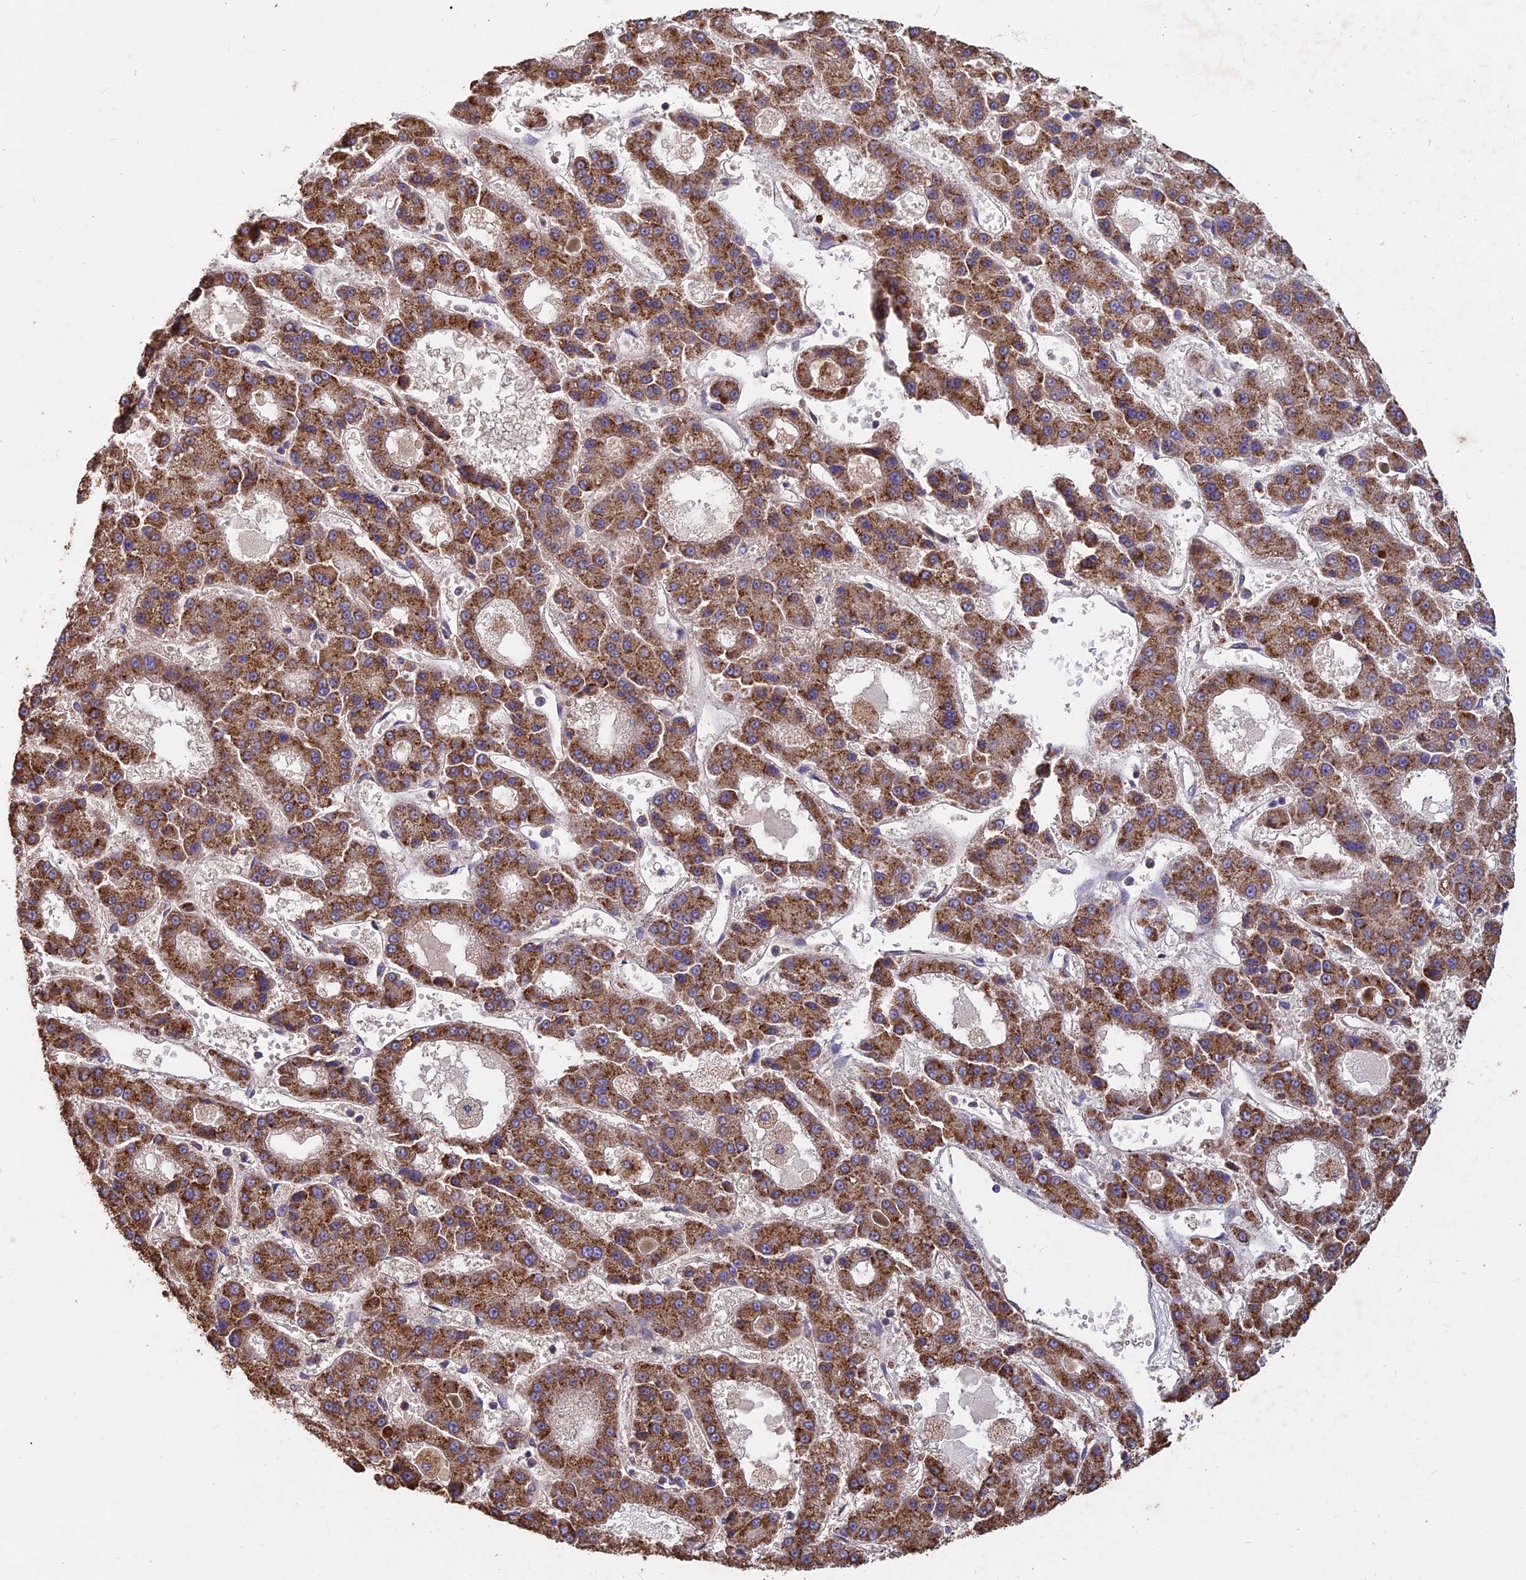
{"staining": {"intensity": "strong", "quantity": ">75%", "location": "cytoplasmic/membranous"}, "tissue": "liver cancer", "cell_type": "Tumor cells", "image_type": "cancer", "snomed": [{"axis": "morphology", "description": "Carcinoma, Hepatocellular, NOS"}, {"axis": "topography", "description": "Liver"}], "caption": "Immunohistochemical staining of human hepatocellular carcinoma (liver) demonstrates strong cytoplasmic/membranous protein expression in about >75% of tumor cells.", "gene": "CEMIP2", "patient": {"sex": "male", "age": 70}}